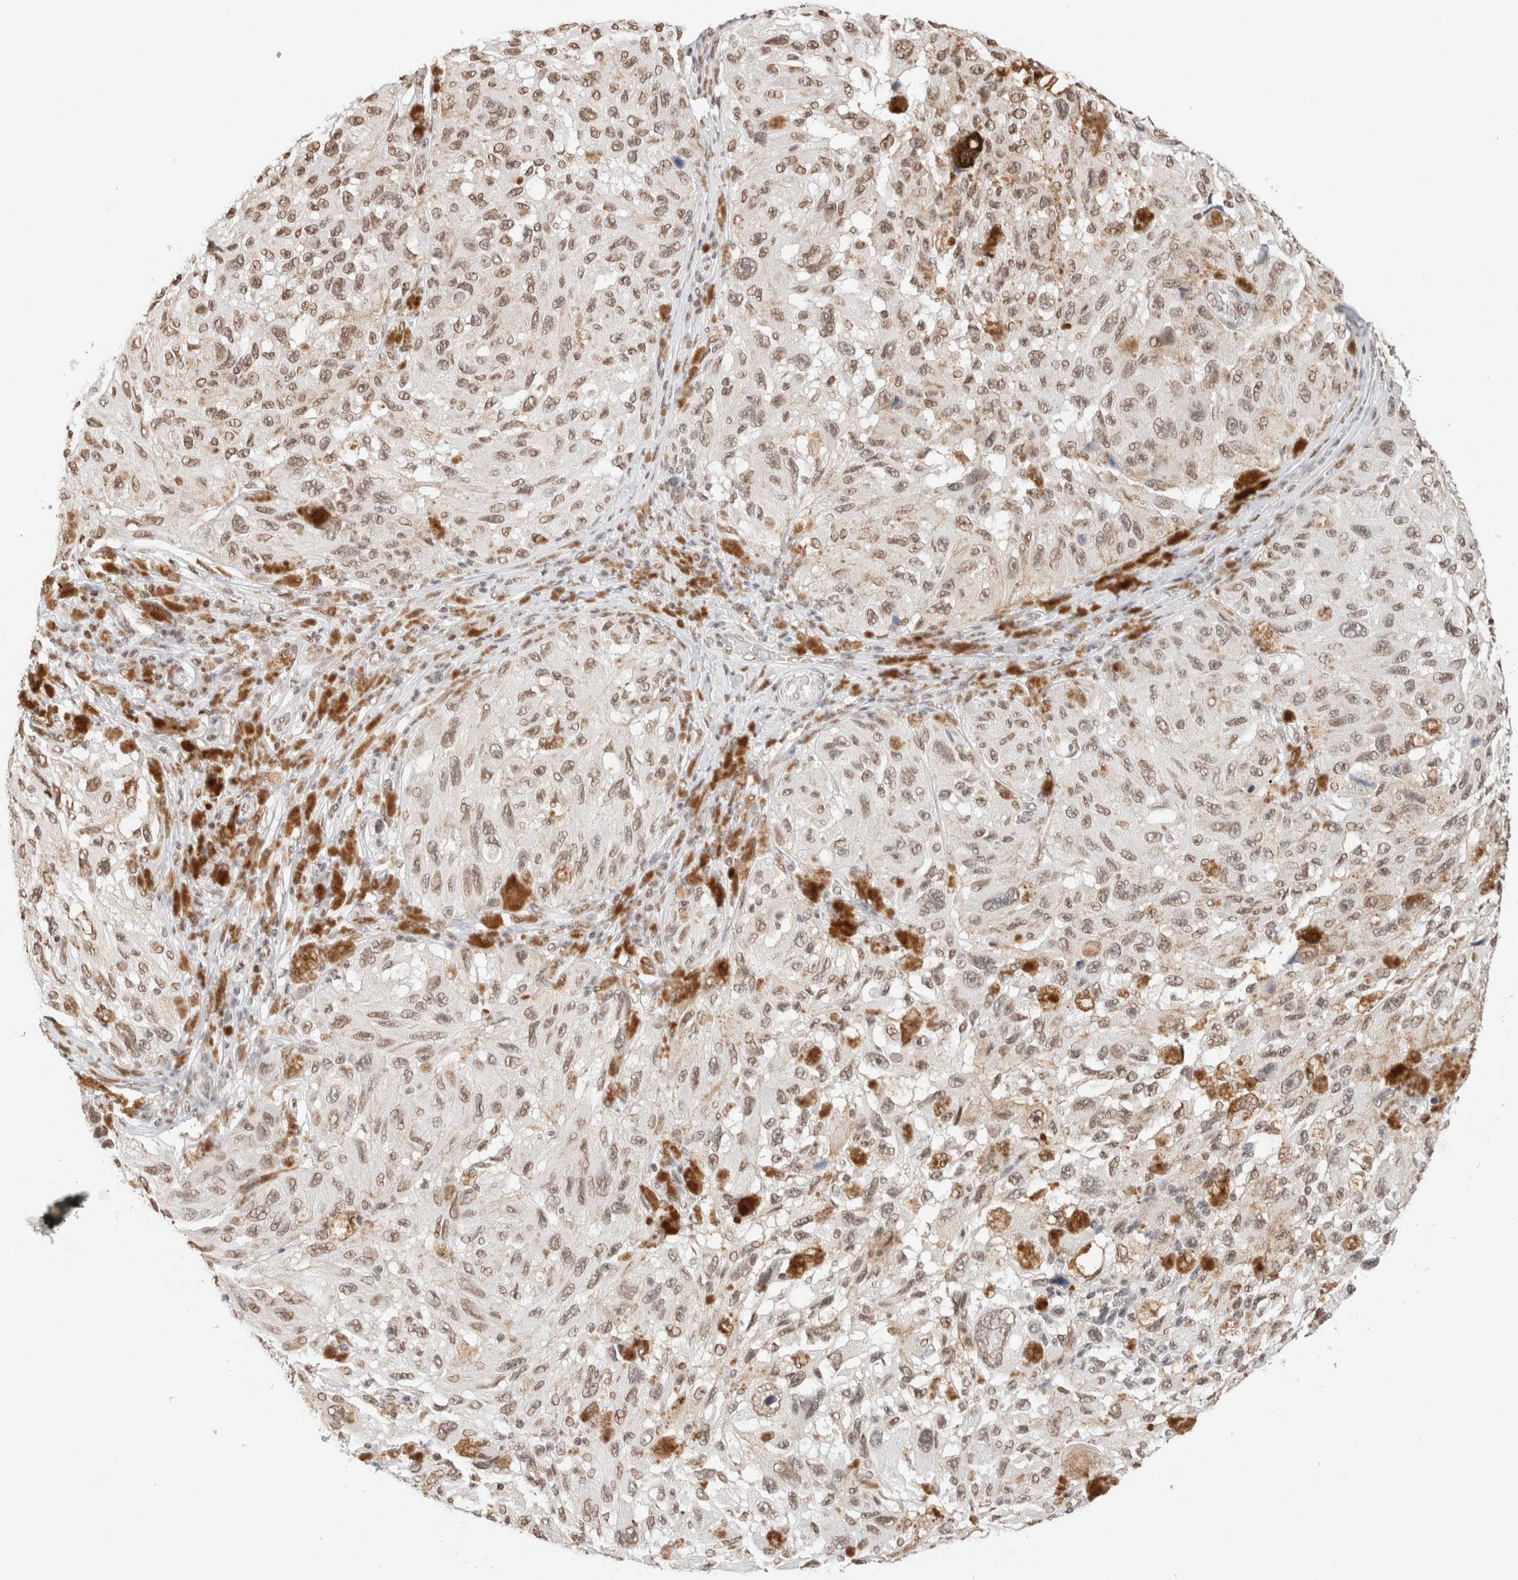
{"staining": {"intensity": "moderate", "quantity": "25%-75%", "location": "nuclear"}, "tissue": "melanoma", "cell_type": "Tumor cells", "image_type": "cancer", "snomed": [{"axis": "morphology", "description": "Malignant melanoma, NOS"}, {"axis": "topography", "description": "Skin"}], "caption": "The photomicrograph exhibits immunohistochemical staining of malignant melanoma. There is moderate nuclear expression is seen in about 25%-75% of tumor cells. The protein is shown in brown color, while the nuclei are stained blue.", "gene": "SUPT3H", "patient": {"sex": "female", "age": 73}}